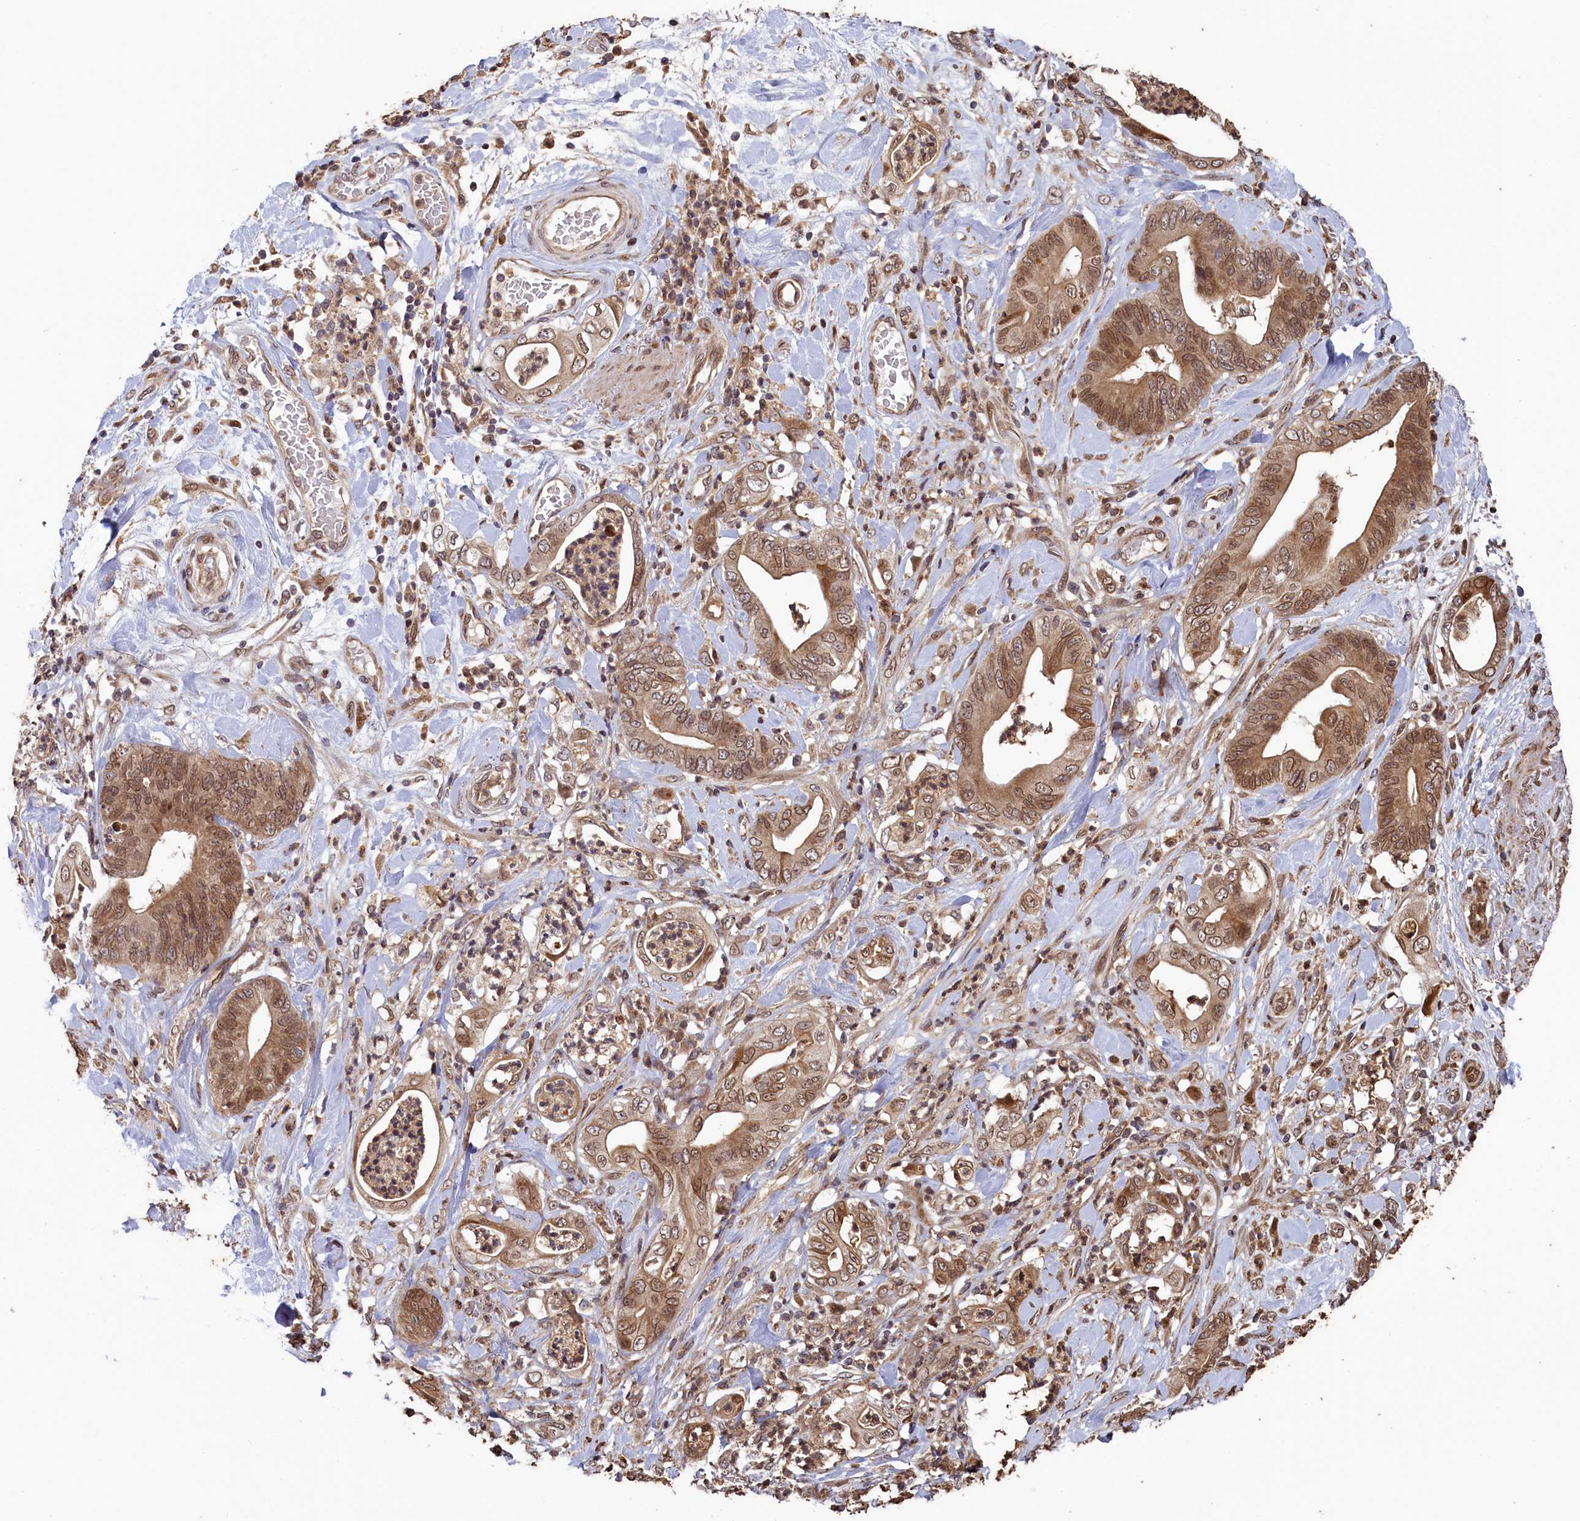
{"staining": {"intensity": "moderate", "quantity": ">75%", "location": "cytoplasmic/membranous,nuclear"}, "tissue": "stomach cancer", "cell_type": "Tumor cells", "image_type": "cancer", "snomed": [{"axis": "morphology", "description": "Adenocarcinoma, NOS"}, {"axis": "topography", "description": "Stomach"}], "caption": "Immunohistochemistry (IHC) staining of stomach cancer (adenocarcinoma), which reveals medium levels of moderate cytoplasmic/membranous and nuclear positivity in approximately >75% of tumor cells indicating moderate cytoplasmic/membranous and nuclear protein expression. The staining was performed using DAB (brown) for protein detection and nuclei were counterstained in hematoxylin (blue).", "gene": "NAE1", "patient": {"sex": "female", "age": 73}}